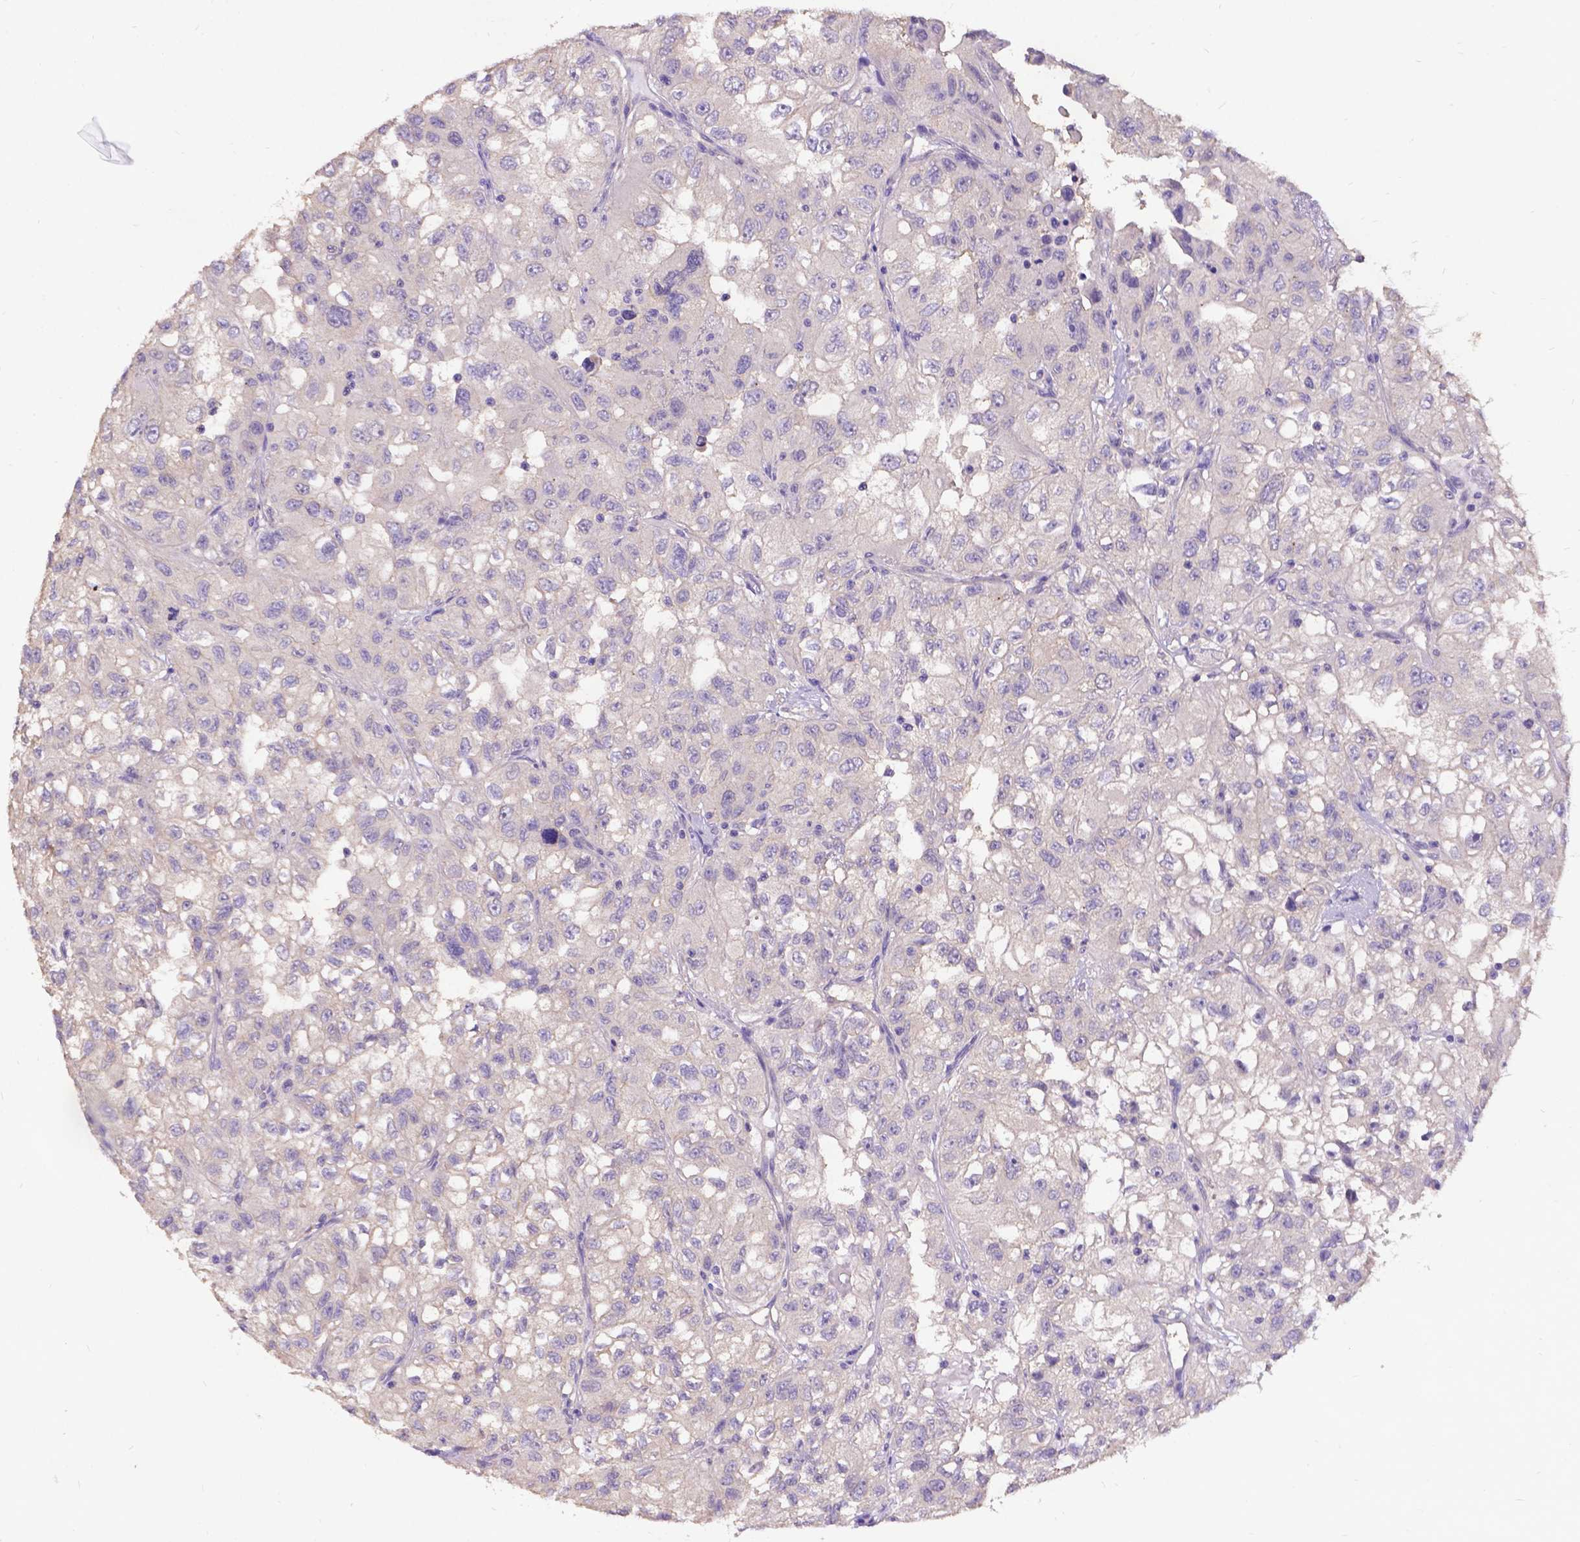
{"staining": {"intensity": "negative", "quantity": "none", "location": "none"}, "tissue": "renal cancer", "cell_type": "Tumor cells", "image_type": "cancer", "snomed": [{"axis": "morphology", "description": "Adenocarcinoma, NOS"}, {"axis": "topography", "description": "Kidney"}], "caption": "Protein analysis of adenocarcinoma (renal) shows no significant expression in tumor cells.", "gene": "DENND6A", "patient": {"sex": "male", "age": 64}}